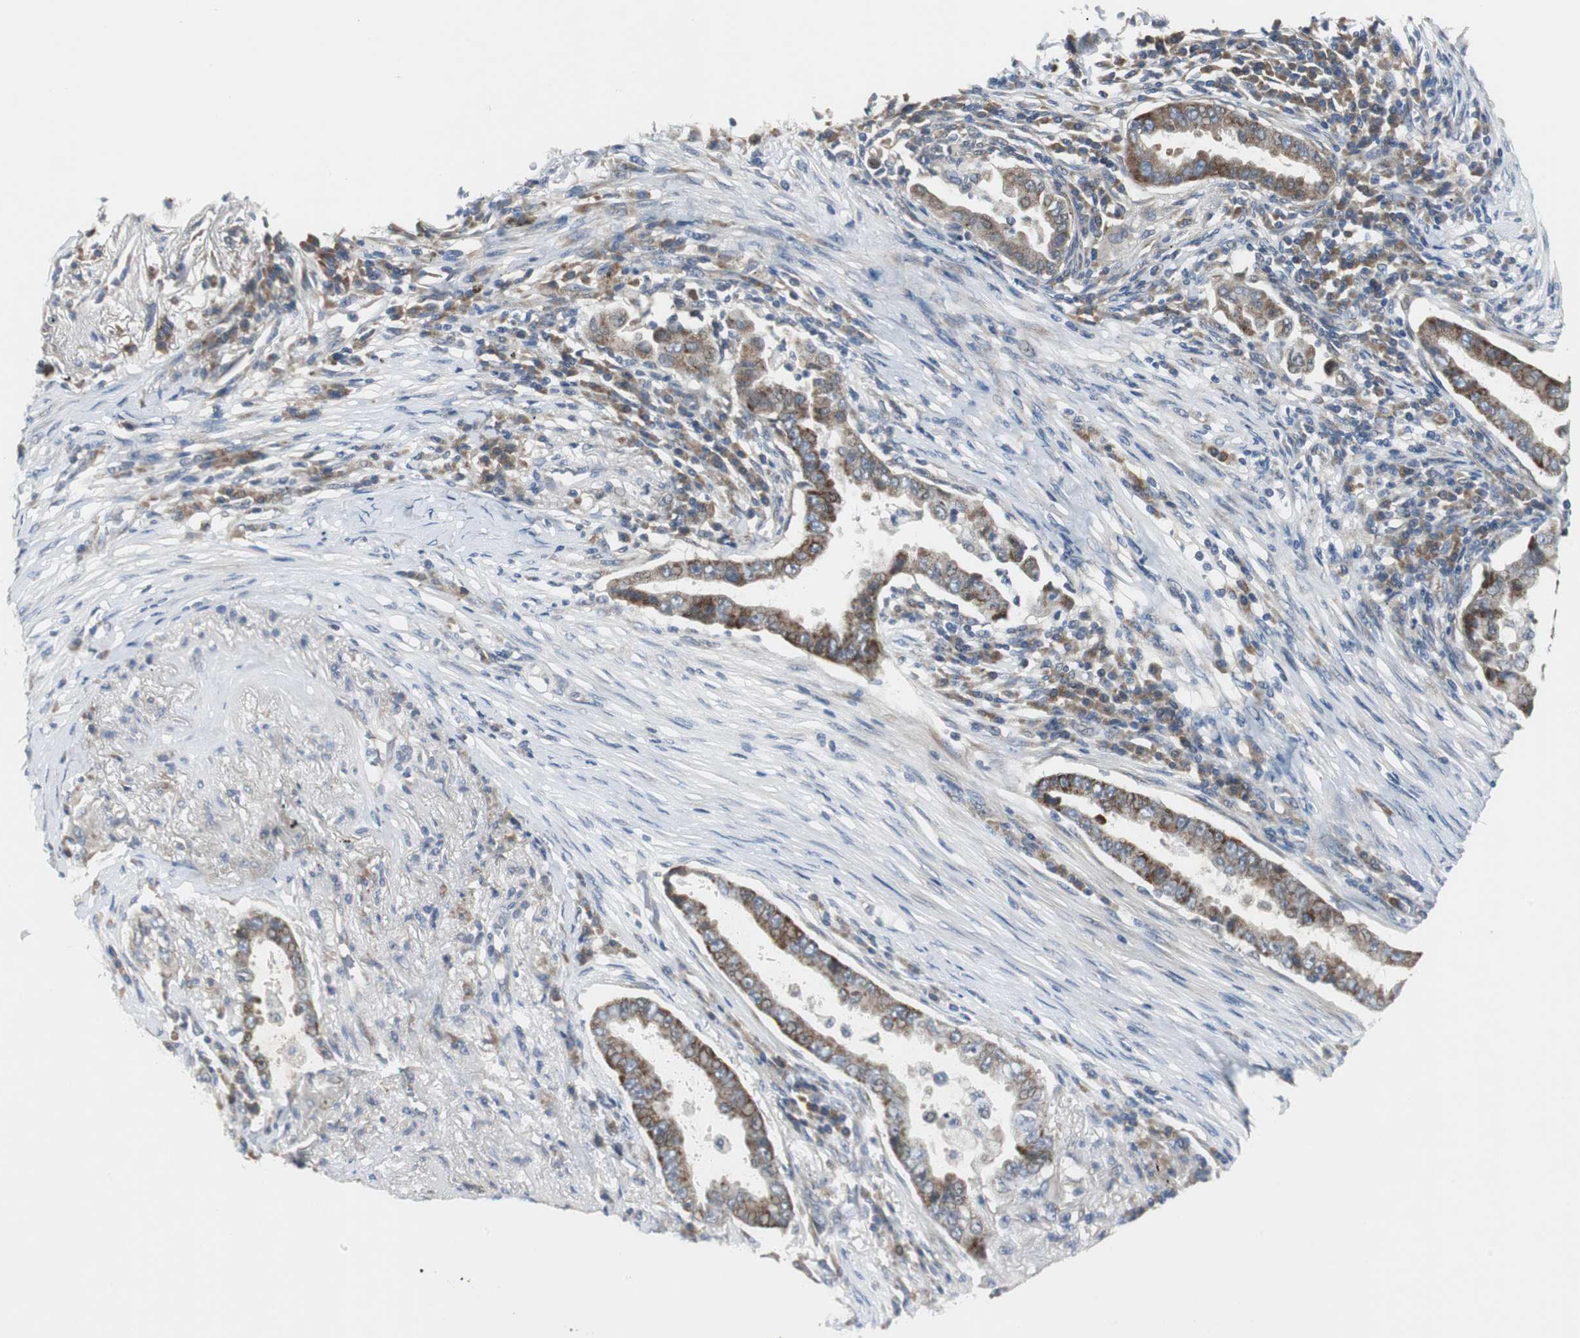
{"staining": {"intensity": "moderate", "quantity": ">75%", "location": "cytoplasmic/membranous"}, "tissue": "lung cancer", "cell_type": "Tumor cells", "image_type": "cancer", "snomed": [{"axis": "morphology", "description": "Normal tissue, NOS"}, {"axis": "morphology", "description": "Inflammation, NOS"}, {"axis": "morphology", "description": "Adenocarcinoma, NOS"}, {"axis": "topography", "description": "Lung"}], "caption": "A high-resolution photomicrograph shows IHC staining of lung adenocarcinoma, which reveals moderate cytoplasmic/membranous positivity in about >75% of tumor cells. Ihc stains the protein in brown and the nuclei are stained blue.", "gene": "MYT1", "patient": {"sex": "female", "age": 64}}